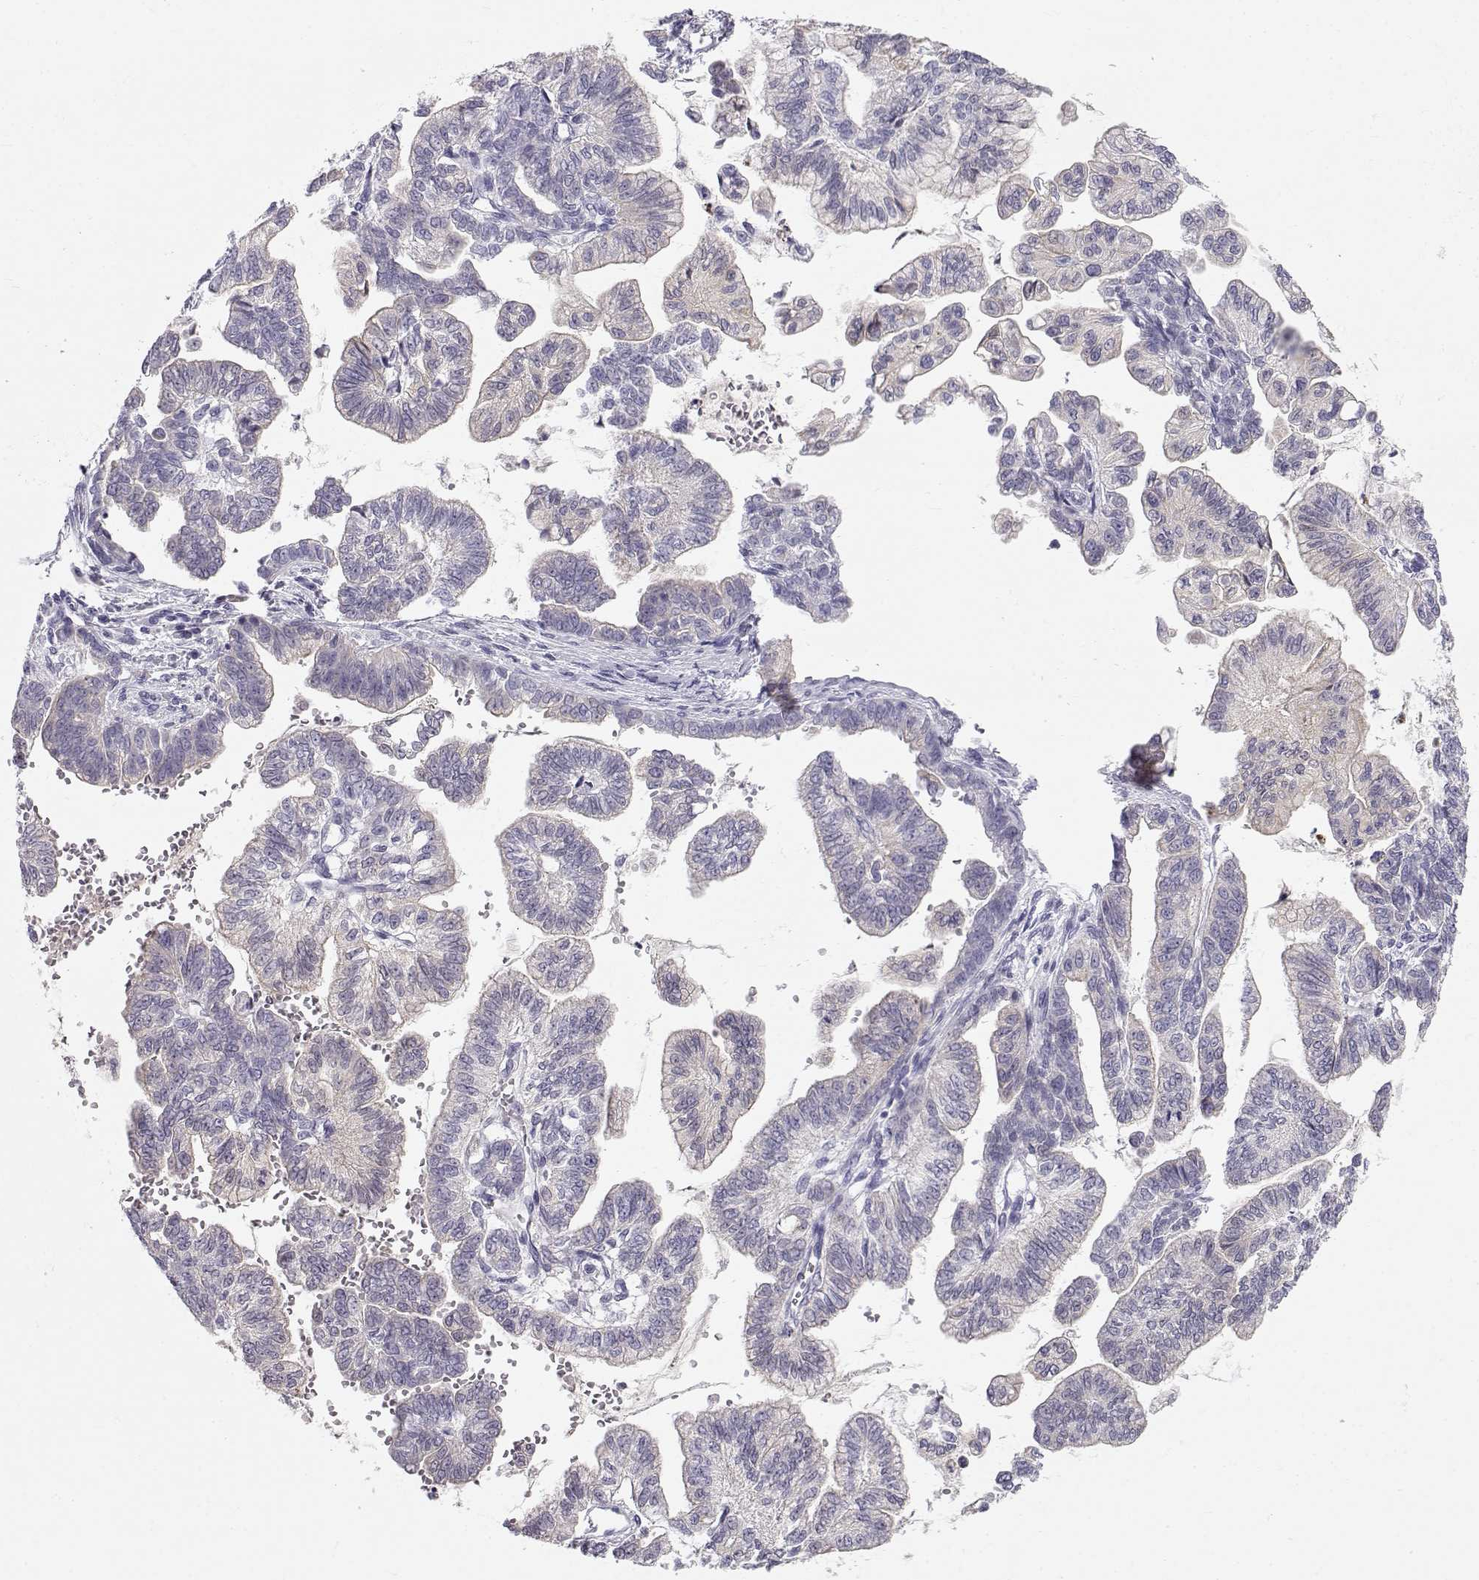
{"staining": {"intensity": "negative", "quantity": "none", "location": "none"}, "tissue": "stomach cancer", "cell_type": "Tumor cells", "image_type": "cancer", "snomed": [{"axis": "morphology", "description": "Adenocarcinoma, NOS"}, {"axis": "topography", "description": "Stomach"}], "caption": "Protein analysis of adenocarcinoma (stomach) displays no significant expression in tumor cells.", "gene": "GPR26", "patient": {"sex": "male", "age": 83}}